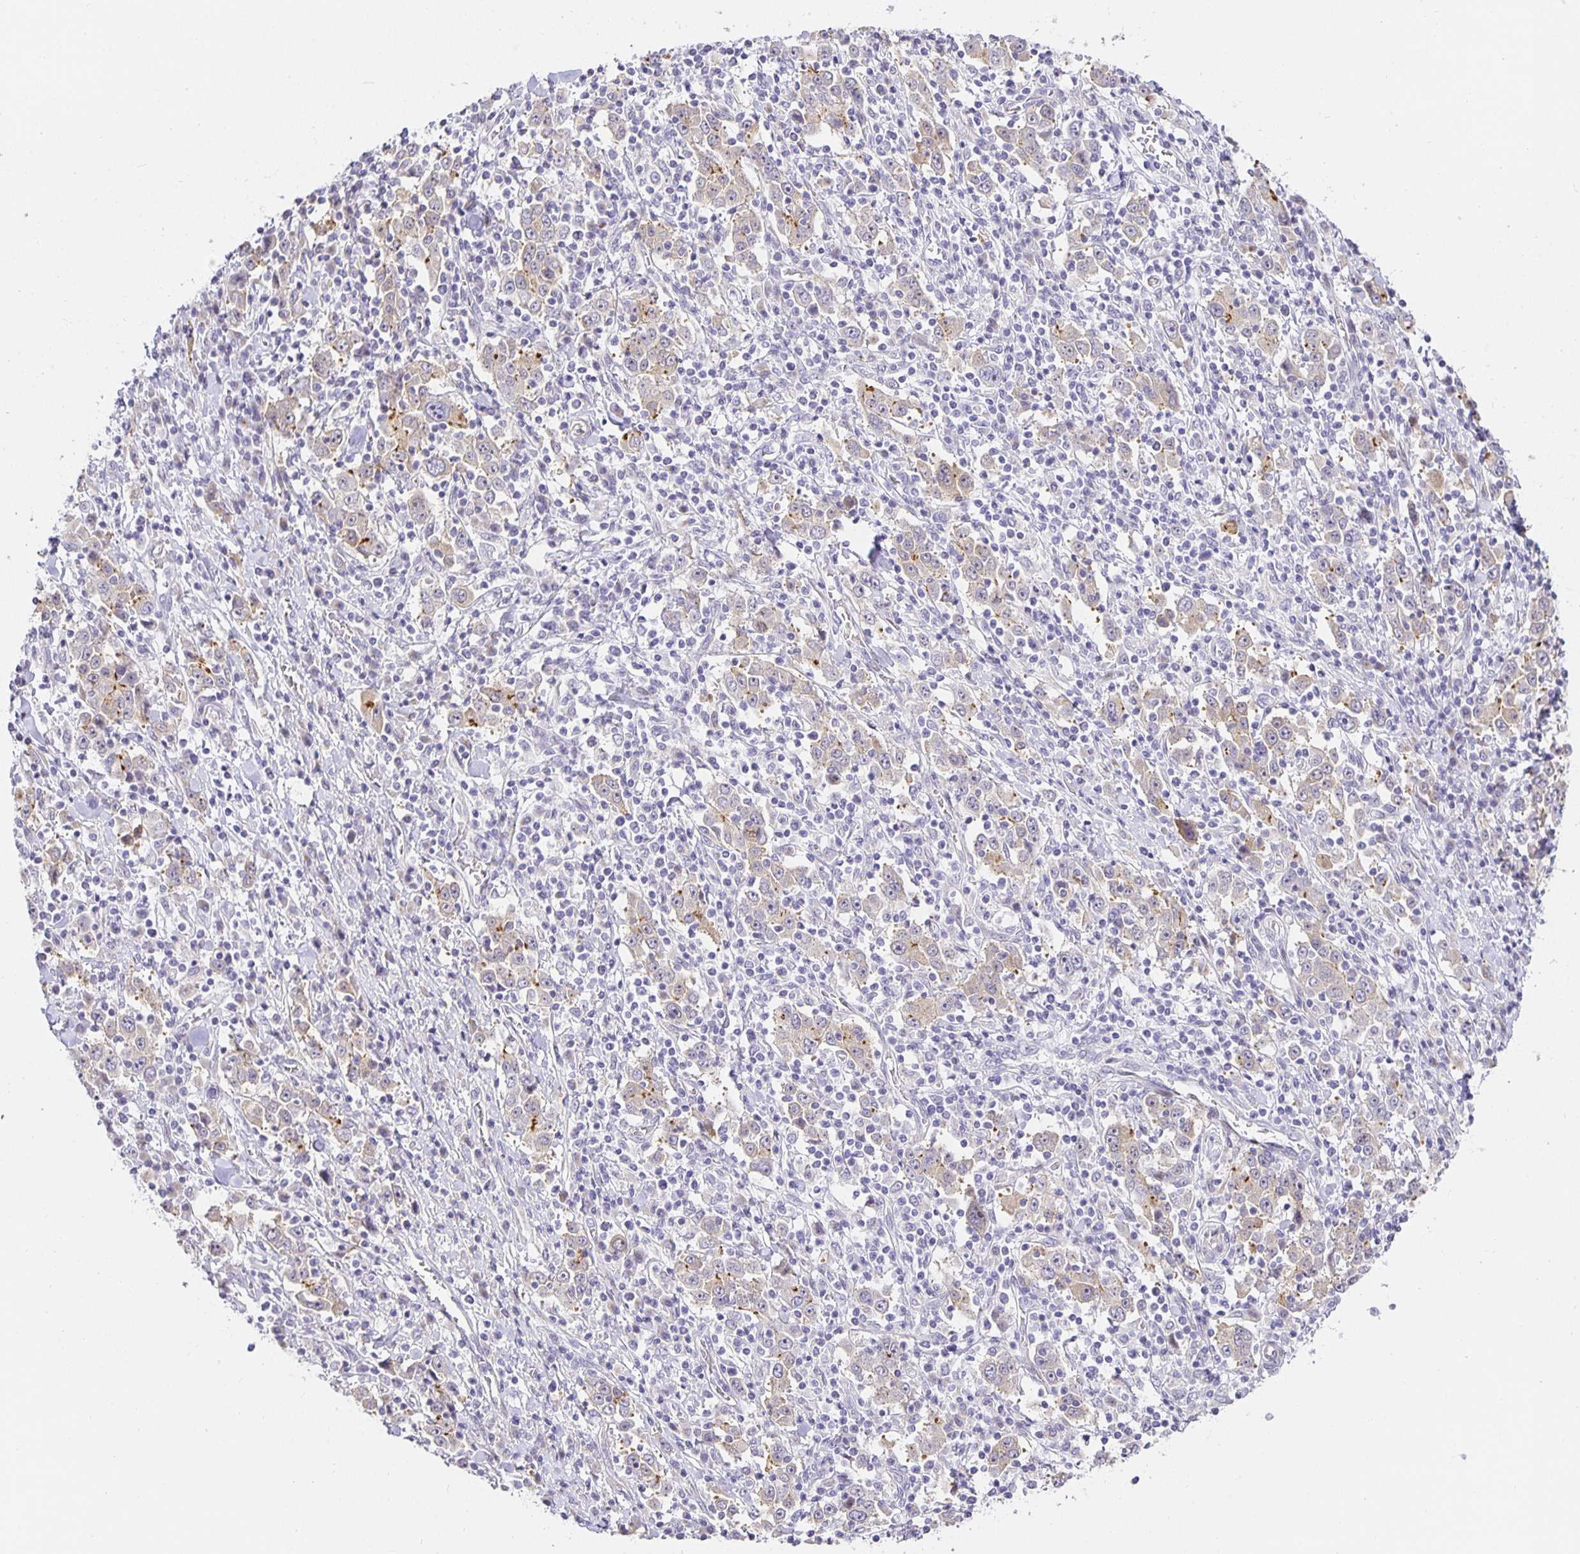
{"staining": {"intensity": "moderate", "quantity": "<25%", "location": "cytoplasmic/membranous"}, "tissue": "stomach cancer", "cell_type": "Tumor cells", "image_type": "cancer", "snomed": [{"axis": "morphology", "description": "Normal tissue, NOS"}, {"axis": "morphology", "description": "Adenocarcinoma, NOS"}, {"axis": "topography", "description": "Stomach, upper"}, {"axis": "topography", "description": "Stomach"}], "caption": "Moderate cytoplasmic/membranous protein positivity is present in approximately <25% of tumor cells in stomach cancer (adenocarcinoma). The staining was performed using DAB (3,3'-diaminobenzidine) to visualize the protein expression in brown, while the nuclei were stained in blue with hematoxylin (Magnification: 20x).", "gene": "TJP3", "patient": {"sex": "male", "age": 59}}